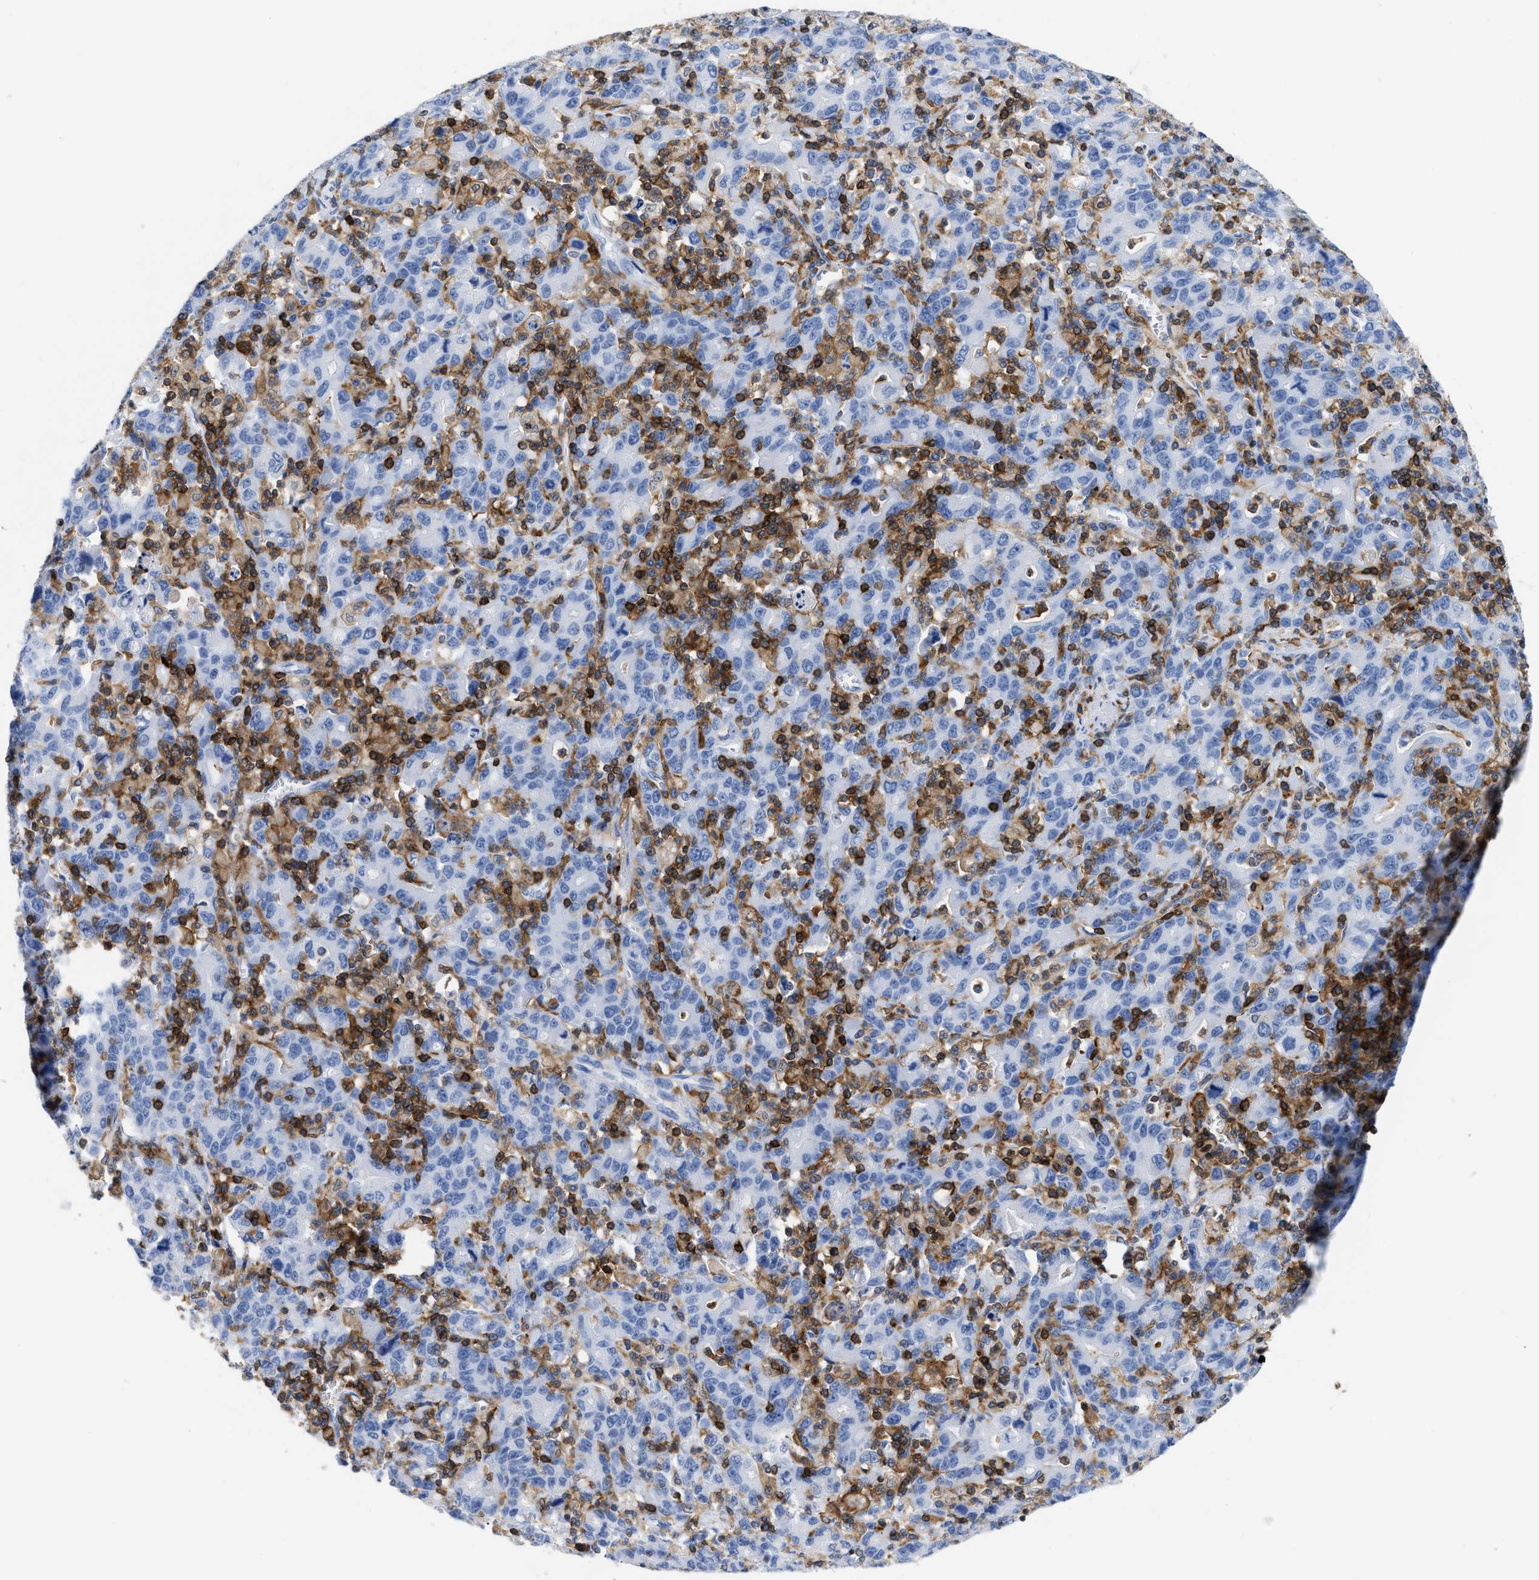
{"staining": {"intensity": "negative", "quantity": "none", "location": "none"}, "tissue": "stomach cancer", "cell_type": "Tumor cells", "image_type": "cancer", "snomed": [{"axis": "morphology", "description": "Adenocarcinoma, NOS"}, {"axis": "topography", "description": "Stomach, upper"}], "caption": "Tumor cells are negative for brown protein staining in adenocarcinoma (stomach).", "gene": "LCP1", "patient": {"sex": "male", "age": 69}}